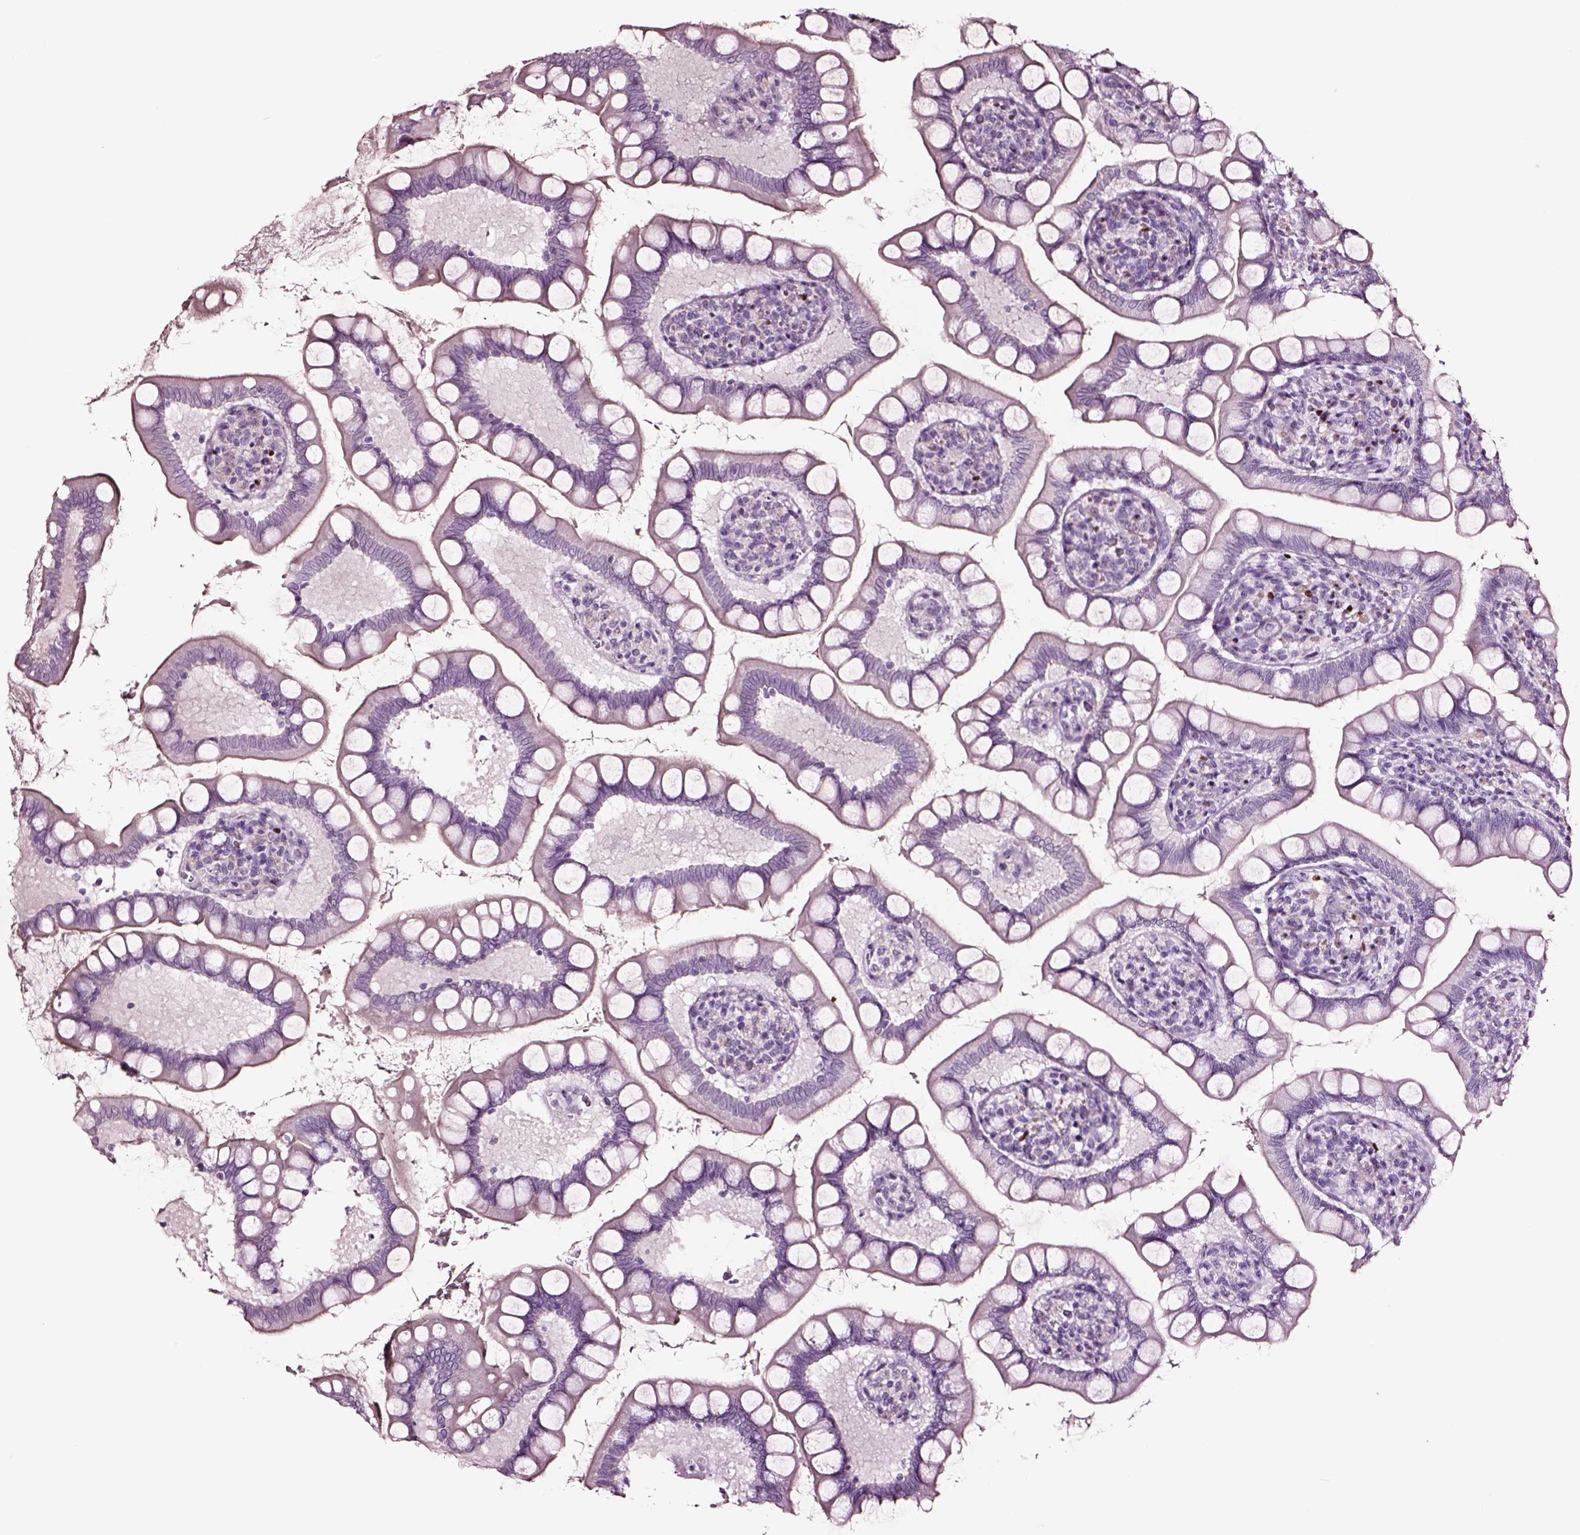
{"staining": {"intensity": "negative", "quantity": "none", "location": "none"}, "tissue": "small intestine", "cell_type": "Glandular cells", "image_type": "normal", "snomed": [{"axis": "morphology", "description": "Normal tissue, NOS"}, {"axis": "topography", "description": "Small intestine"}], "caption": "IHC histopathology image of normal small intestine: human small intestine stained with DAB (3,3'-diaminobenzidine) reveals no significant protein expression in glandular cells.", "gene": "SOX10", "patient": {"sex": "female", "age": 56}}